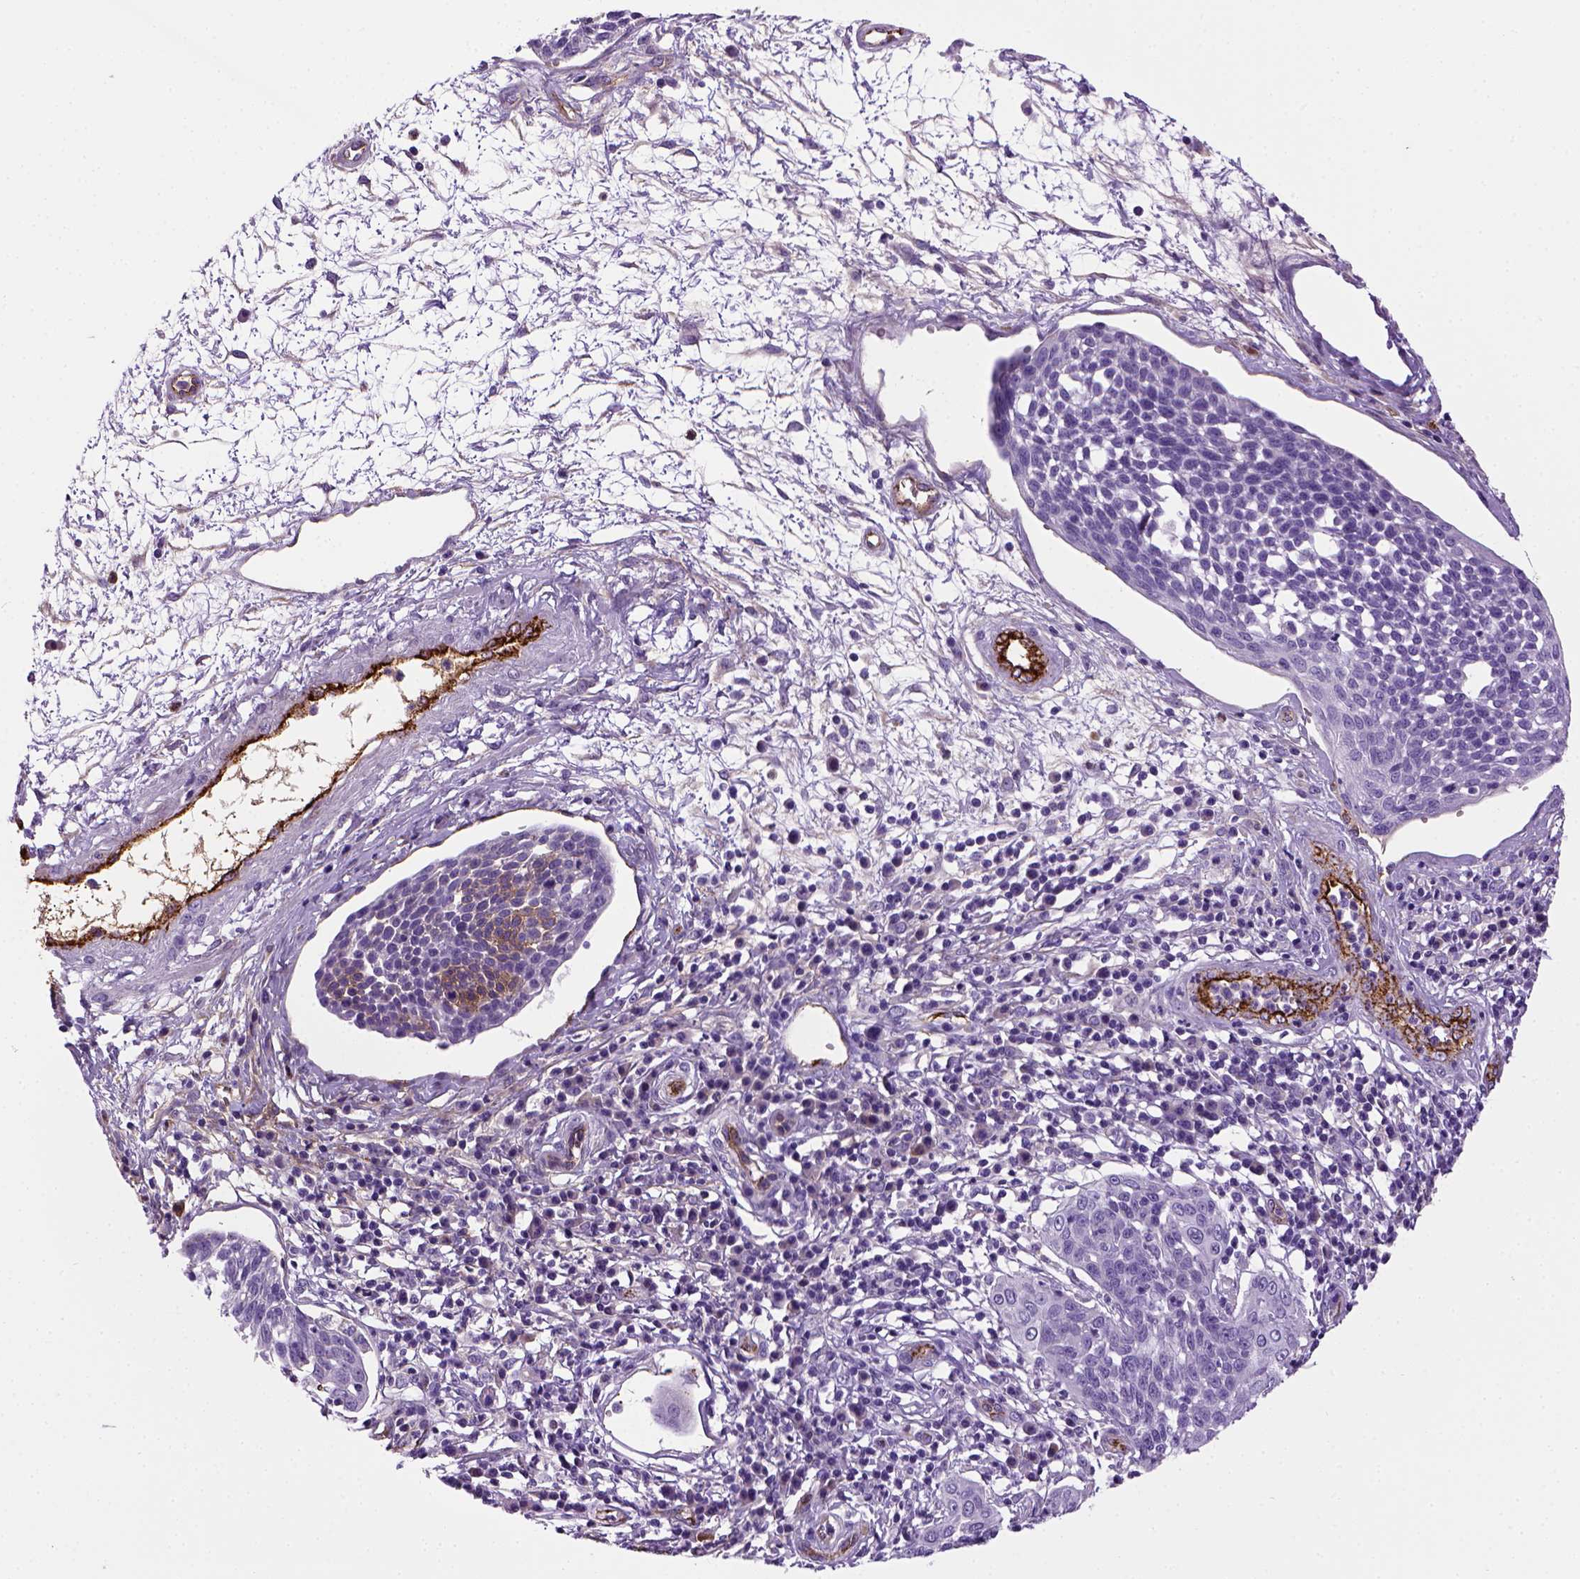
{"staining": {"intensity": "negative", "quantity": "none", "location": "none"}, "tissue": "cervical cancer", "cell_type": "Tumor cells", "image_type": "cancer", "snomed": [{"axis": "morphology", "description": "Squamous cell carcinoma, NOS"}, {"axis": "topography", "description": "Cervix"}], "caption": "This is a micrograph of IHC staining of cervical cancer (squamous cell carcinoma), which shows no expression in tumor cells.", "gene": "VWF", "patient": {"sex": "female", "age": 34}}